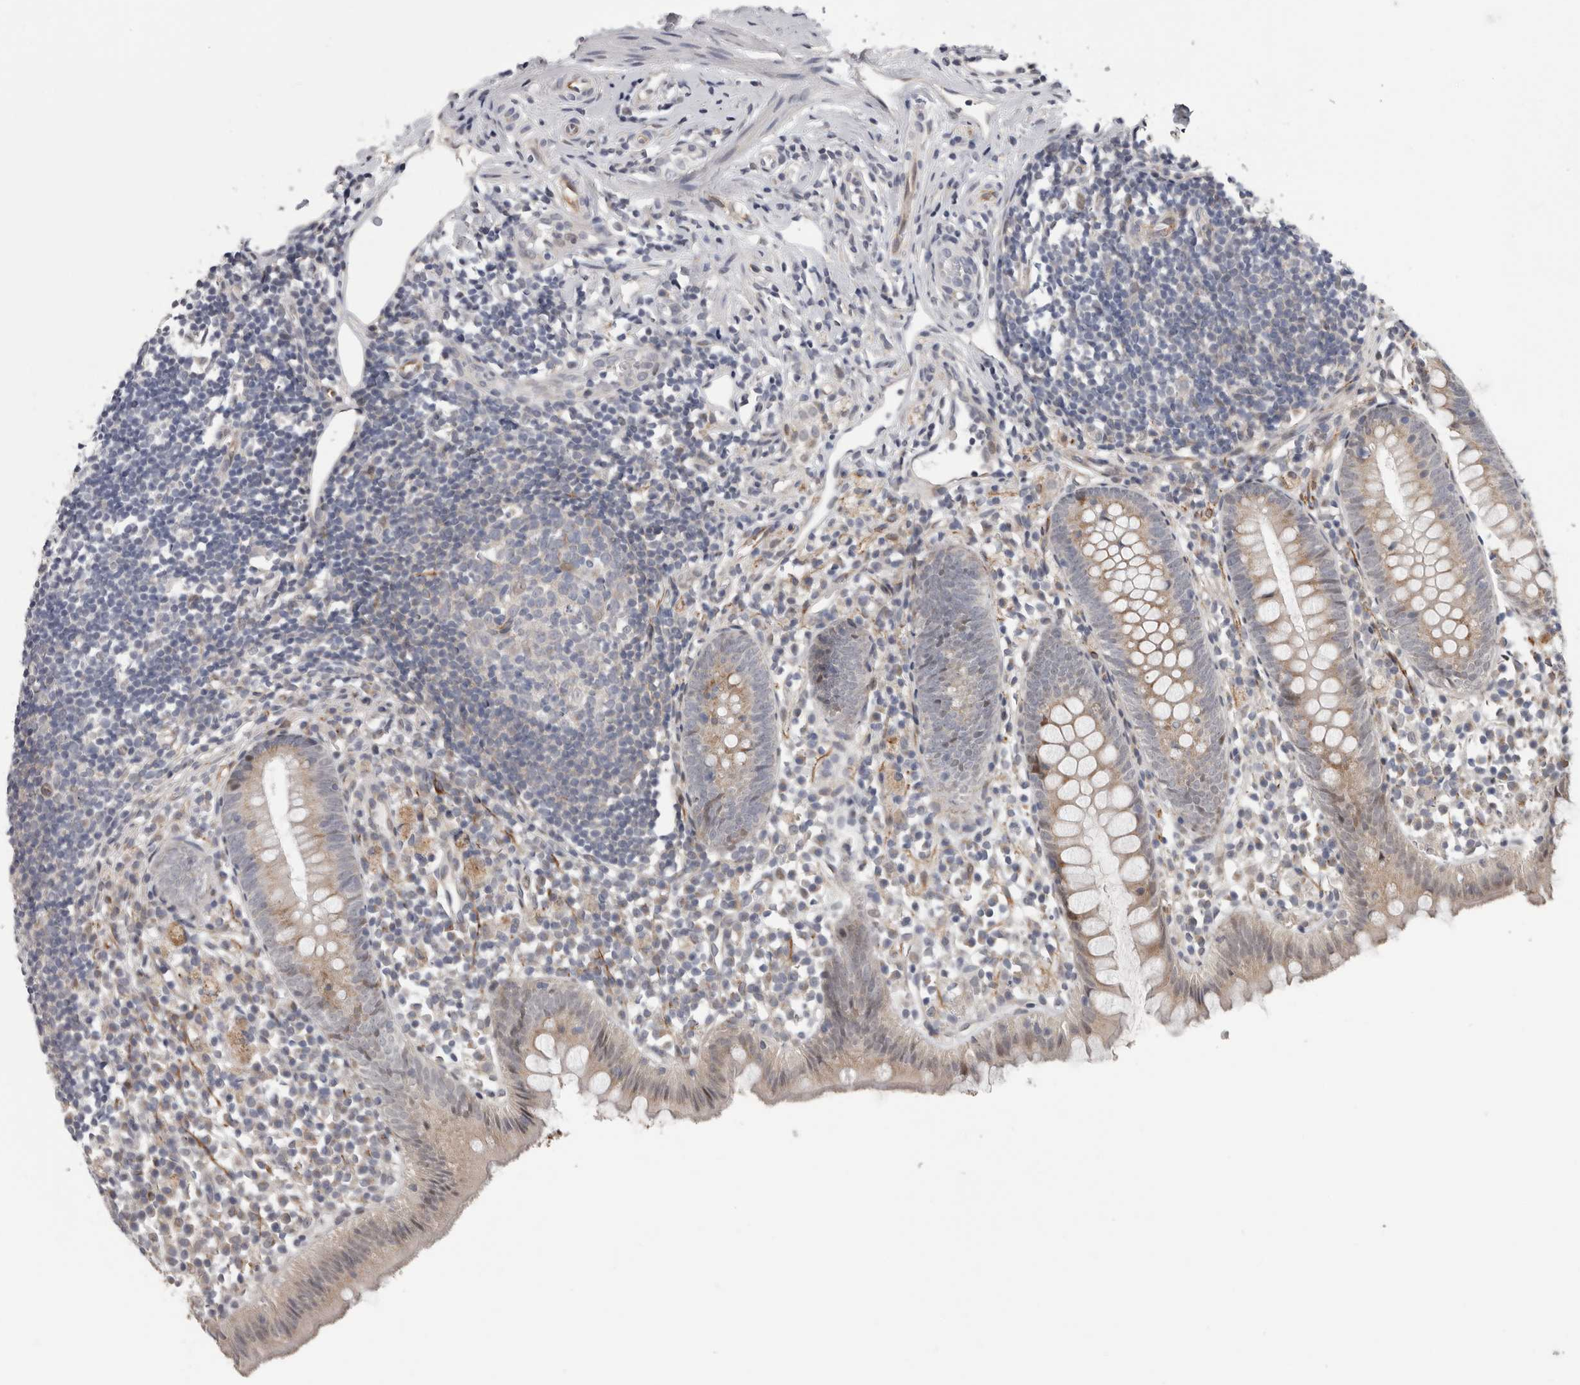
{"staining": {"intensity": "weak", "quantity": "25%-75%", "location": "cytoplasmic/membranous"}, "tissue": "appendix", "cell_type": "Glandular cells", "image_type": "normal", "snomed": [{"axis": "morphology", "description": "Normal tissue, NOS"}, {"axis": "topography", "description": "Appendix"}], "caption": "A high-resolution photomicrograph shows IHC staining of unremarkable appendix, which exhibits weak cytoplasmic/membranous expression in about 25%-75% of glandular cells. (Stains: DAB (3,3'-diaminobenzidine) in brown, nuclei in blue, Microscopy: brightfield microscopy at high magnification).", "gene": "RALGPS2", "patient": {"sex": "female", "age": 20}}